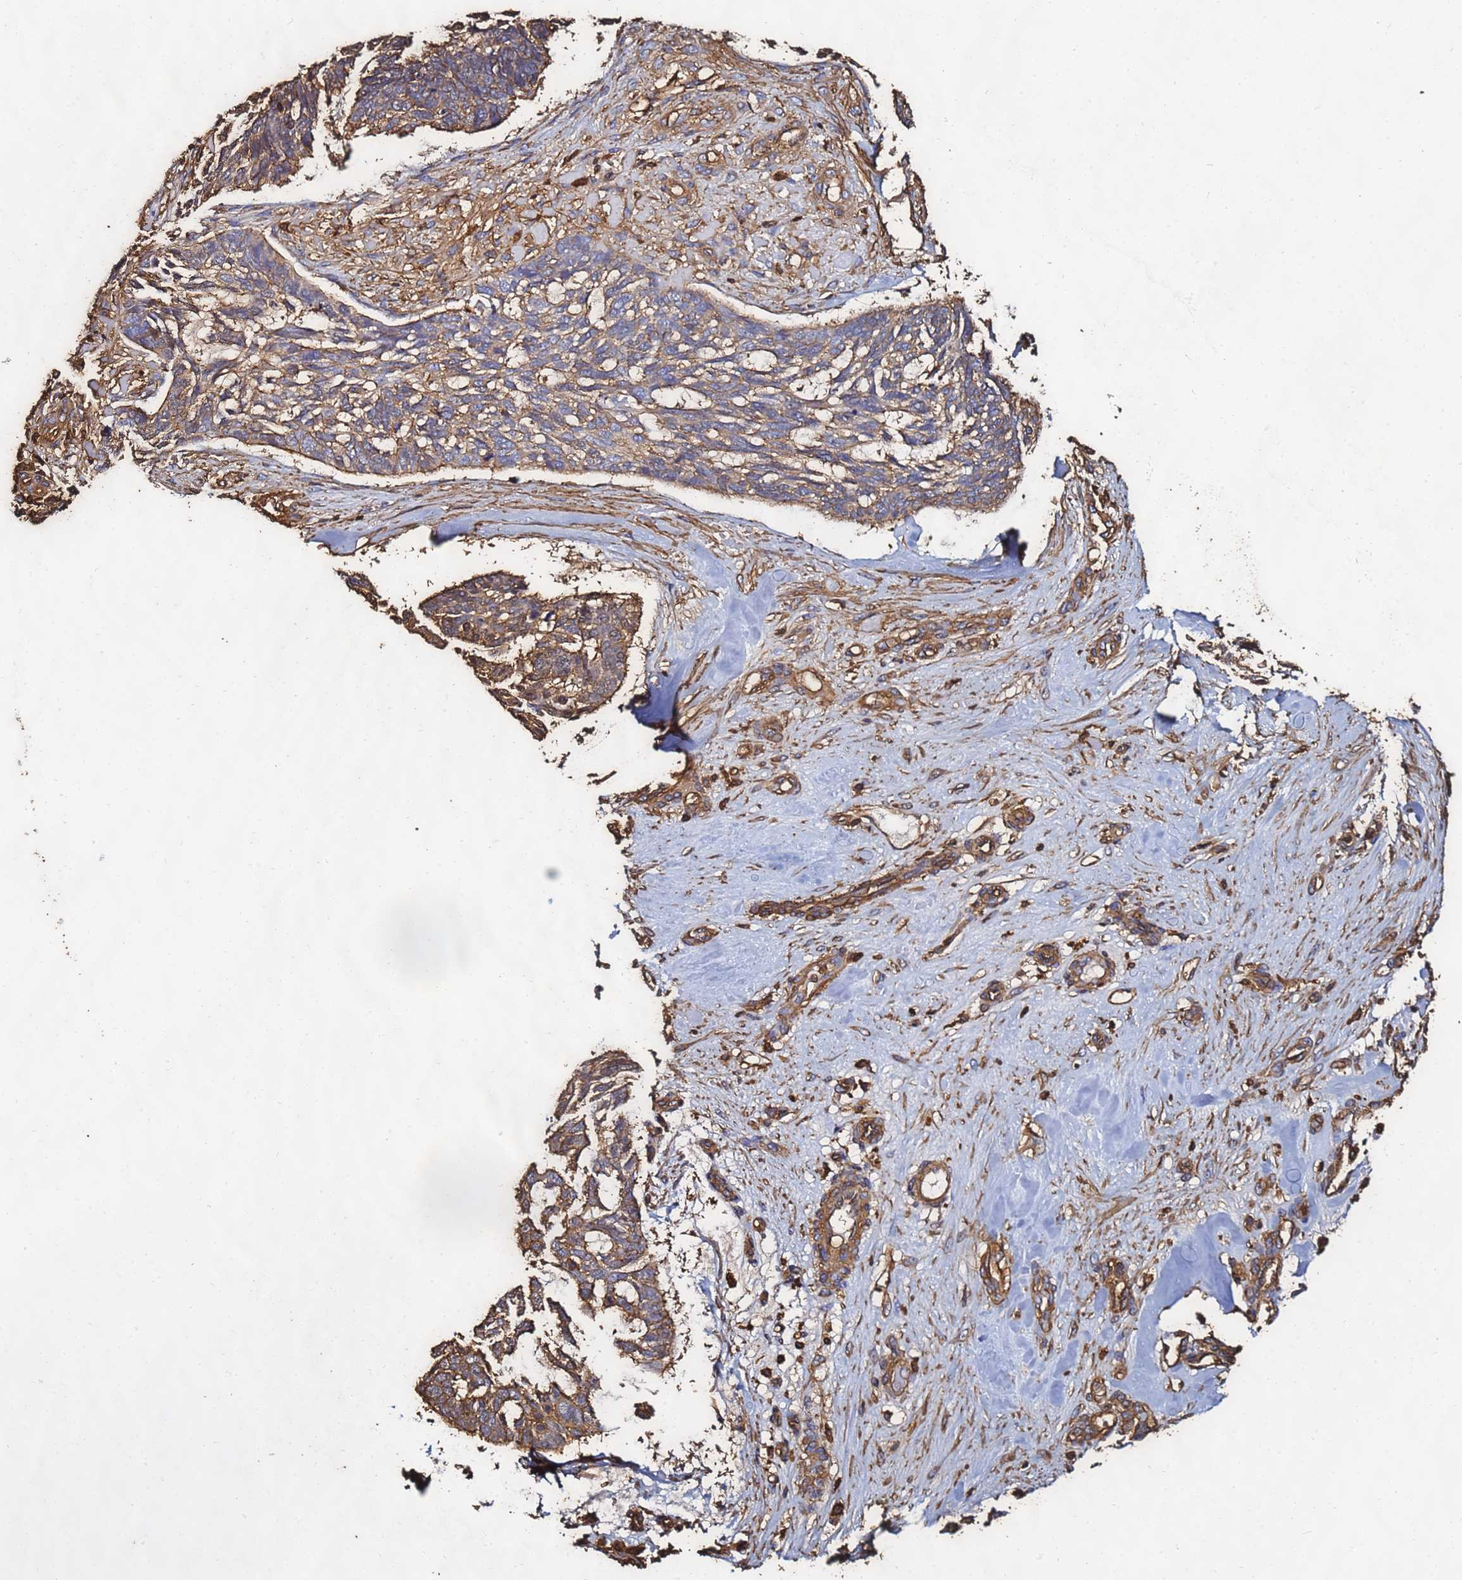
{"staining": {"intensity": "moderate", "quantity": ">75%", "location": "cytoplasmic/membranous"}, "tissue": "skin cancer", "cell_type": "Tumor cells", "image_type": "cancer", "snomed": [{"axis": "morphology", "description": "Basal cell carcinoma"}, {"axis": "topography", "description": "Skin"}], "caption": "Approximately >75% of tumor cells in skin cancer (basal cell carcinoma) reveal moderate cytoplasmic/membranous protein expression as visualized by brown immunohistochemical staining.", "gene": "ACTB", "patient": {"sex": "male", "age": 88}}